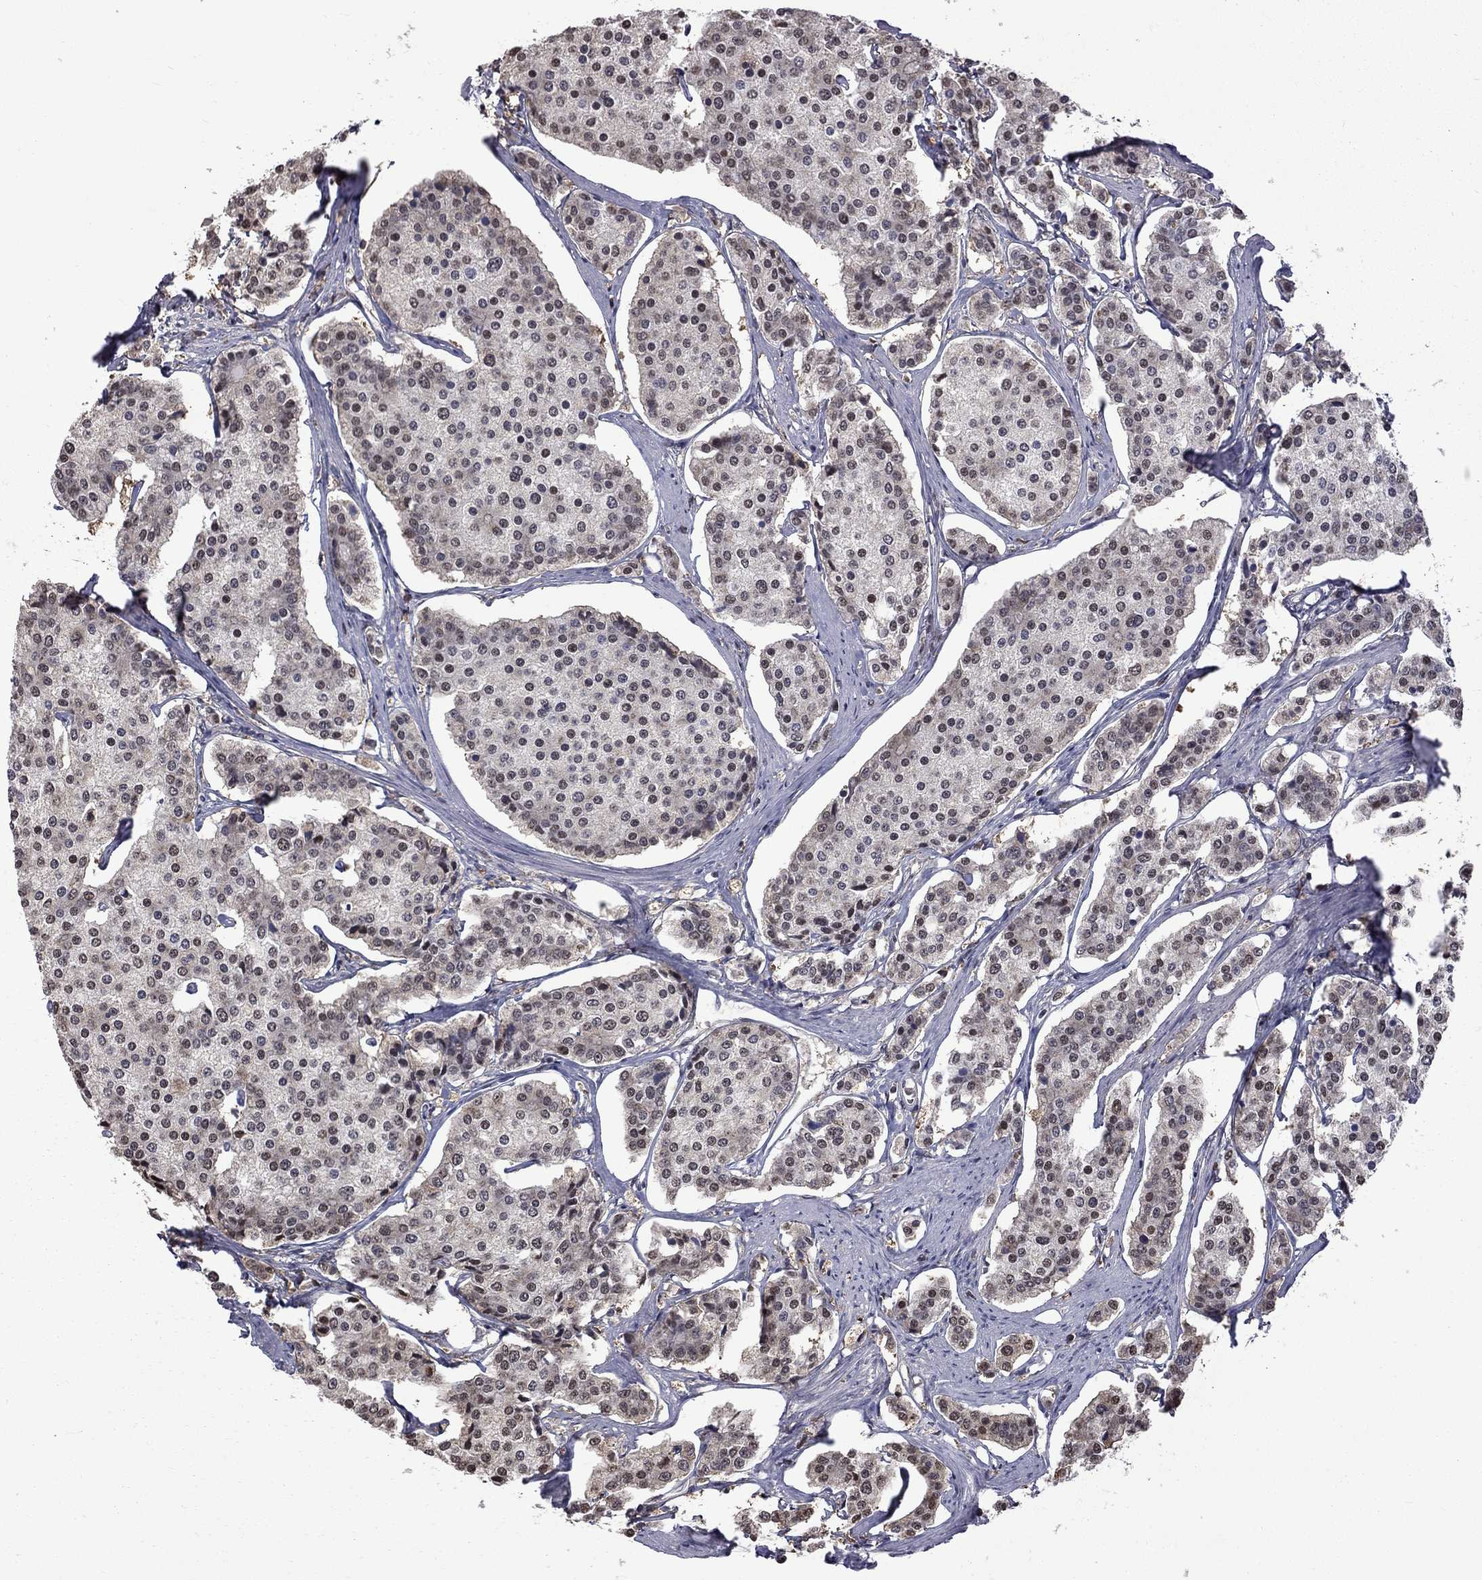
{"staining": {"intensity": "negative", "quantity": "none", "location": "none"}, "tissue": "carcinoid", "cell_type": "Tumor cells", "image_type": "cancer", "snomed": [{"axis": "morphology", "description": "Carcinoid, malignant, NOS"}, {"axis": "topography", "description": "Small intestine"}], "caption": "Tumor cells show no significant staining in carcinoid.", "gene": "RFWD3", "patient": {"sex": "female", "age": 65}}